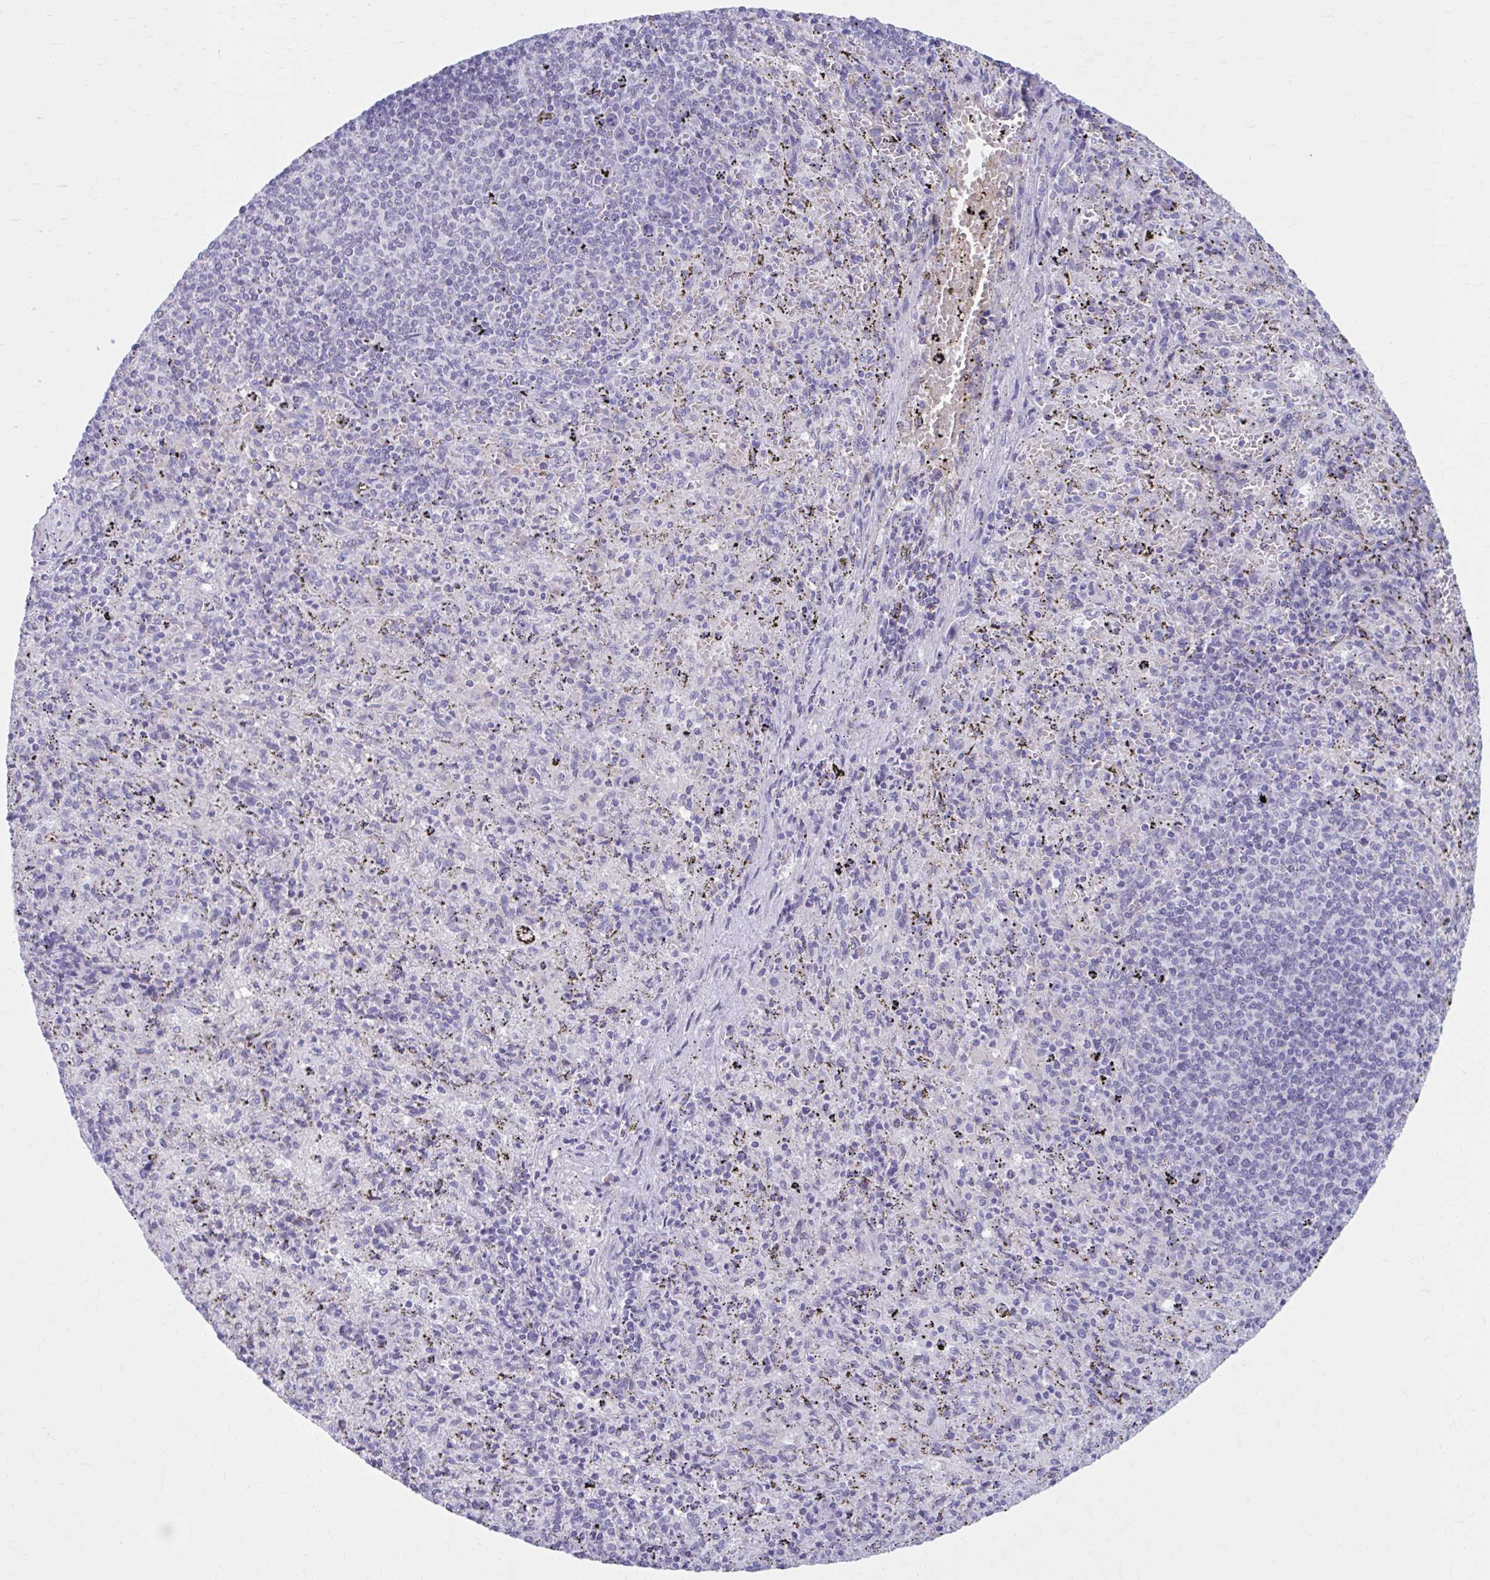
{"staining": {"intensity": "negative", "quantity": "none", "location": "none"}, "tissue": "spleen", "cell_type": "Cells in red pulp", "image_type": "normal", "snomed": [{"axis": "morphology", "description": "Normal tissue, NOS"}, {"axis": "topography", "description": "Spleen"}], "caption": "Immunohistochemistry of benign human spleen demonstrates no staining in cells in red pulp.", "gene": "CCDC105", "patient": {"sex": "male", "age": 57}}